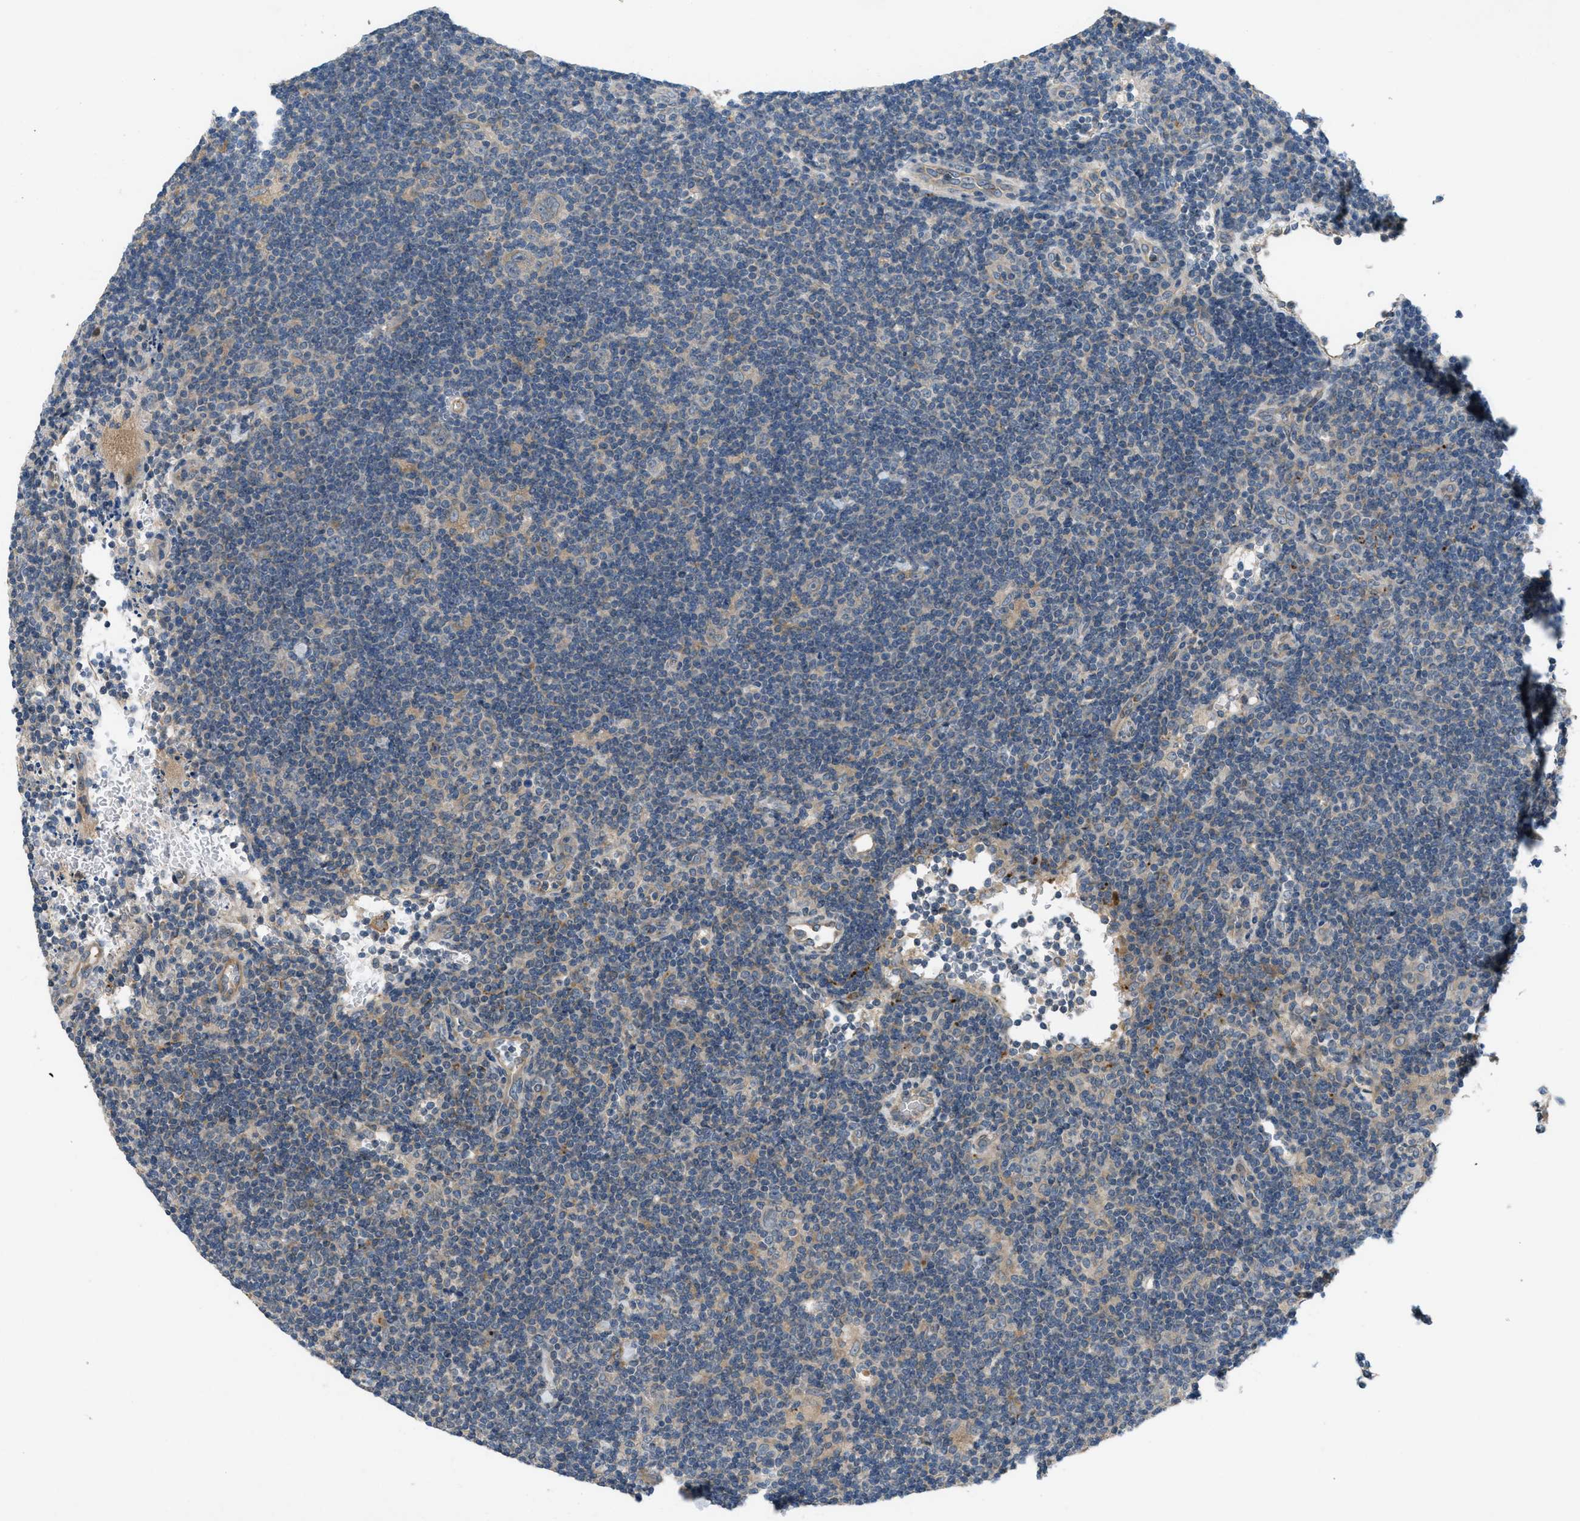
{"staining": {"intensity": "weak", "quantity": "25%-75%", "location": "cytoplasmic/membranous"}, "tissue": "lymphoma", "cell_type": "Tumor cells", "image_type": "cancer", "snomed": [{"axis": "morphology", "description": "Hodgkin's disease, NOS"}, {"axis": "topography", "description": "Lymph node"}], "caption": "Protein staining of Hodgkin's disease tissue demonstrates weak cytoplasmic/membranous expression in about 25%-75% of tumor cells.", "gene": "ADCY6", "patient": {"sex": "female", "age": 57}}